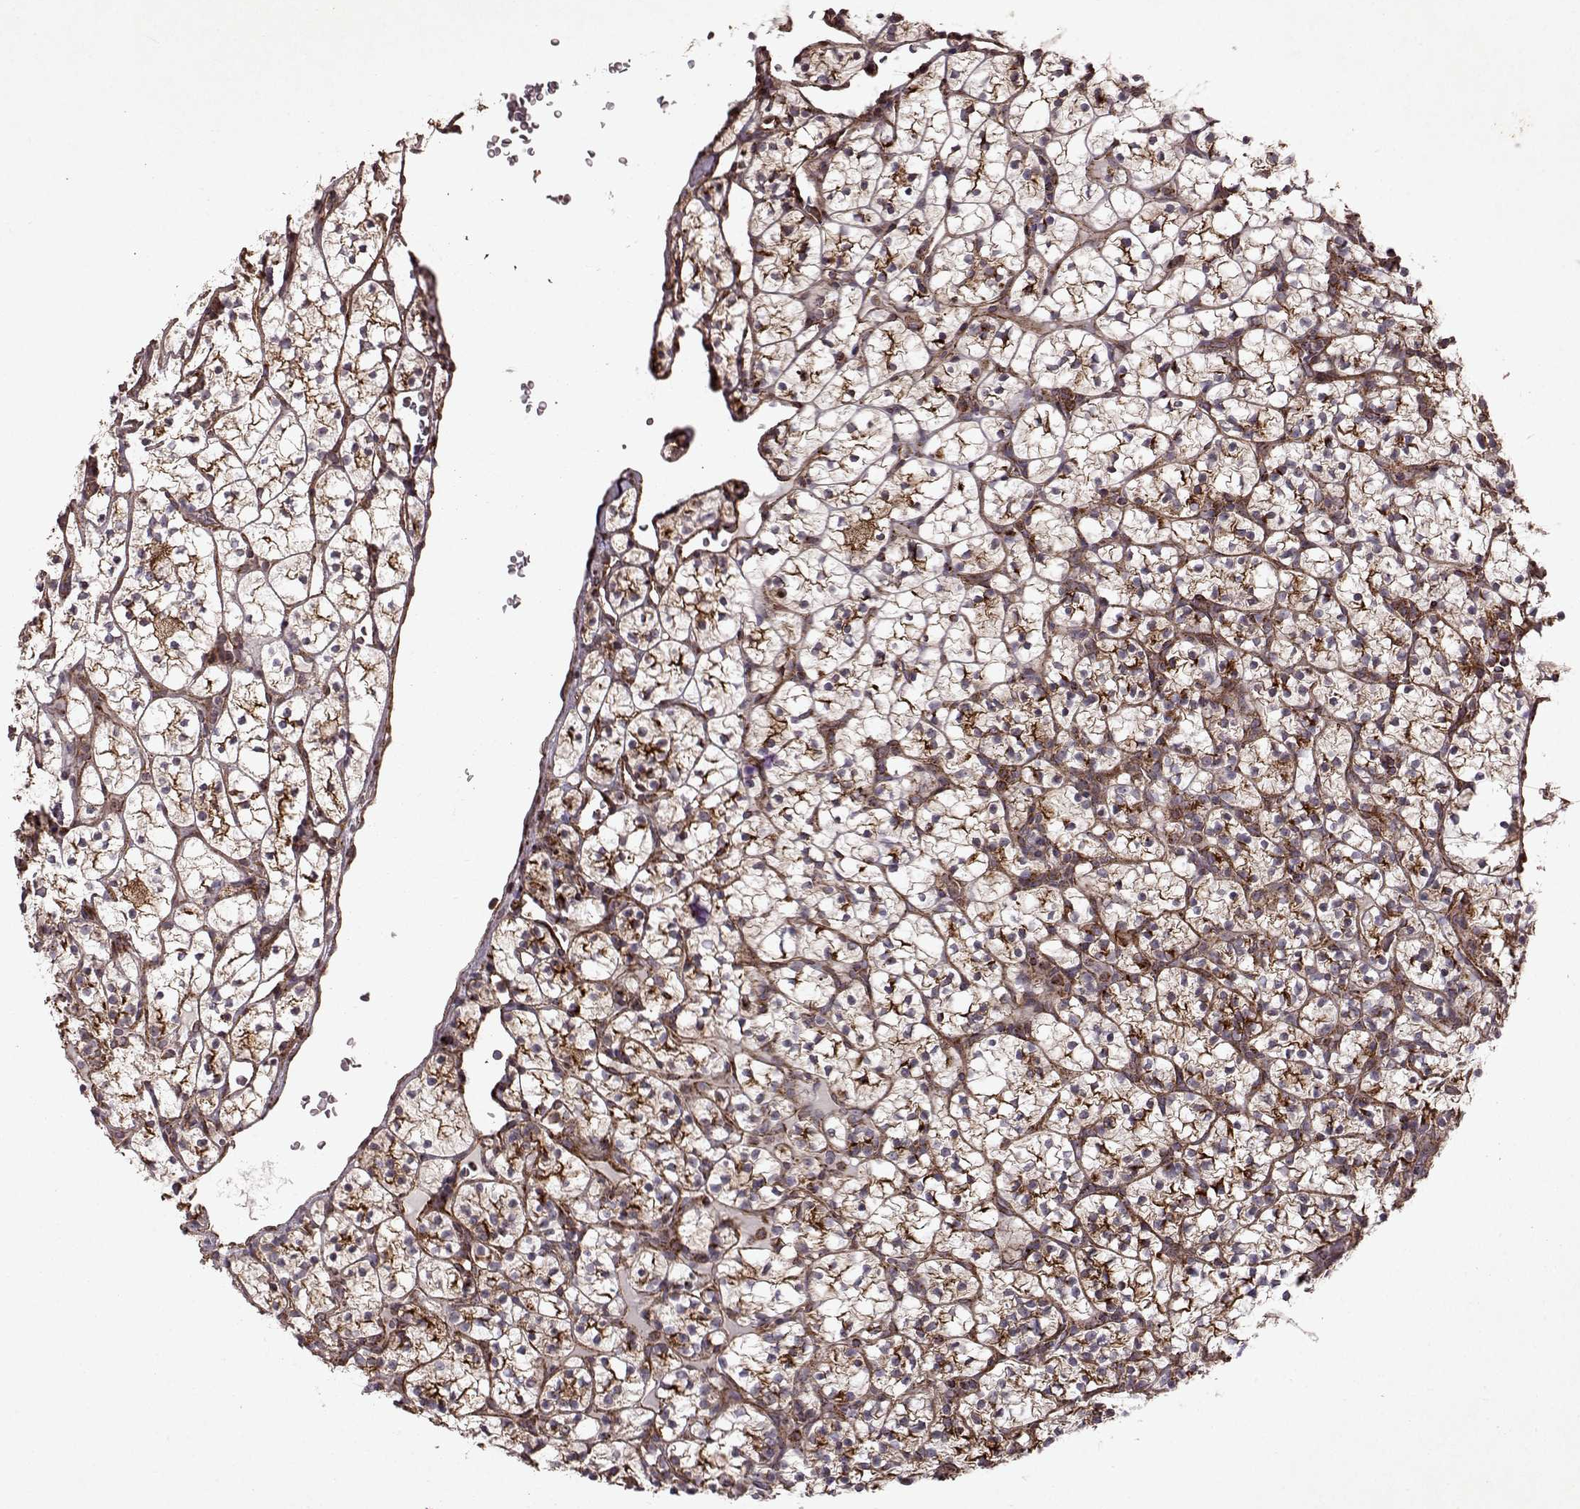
{"staining": {"intensity": "moderate", "quantity": ">75%", "location": "cytoplasmic/membranous"}, "tissue": "renal cancer", "cell_type": "Tumor cells", "image_type": "cancer", "snomed": [{"axis": "morphology", "description": "Adenocarcinoma, NOS"}, {"axis": "topography", "description": "Kidney"}], "caption": "Immunohistochemical staining of human renal cancer (adenocarcinoma) displays medium levels of moderate cytoplasmic/membranous protein staining in approximately >75% of tumor cells. The staining was performed using DAB (3,3'-diaminobenzidine) to visualize the protein expression in brown, while the nuclei were stained in blue with hematoxylin (Magnification: 20x).", "gene": "FXN", "patient": {"sex": "female", "age": 89}}